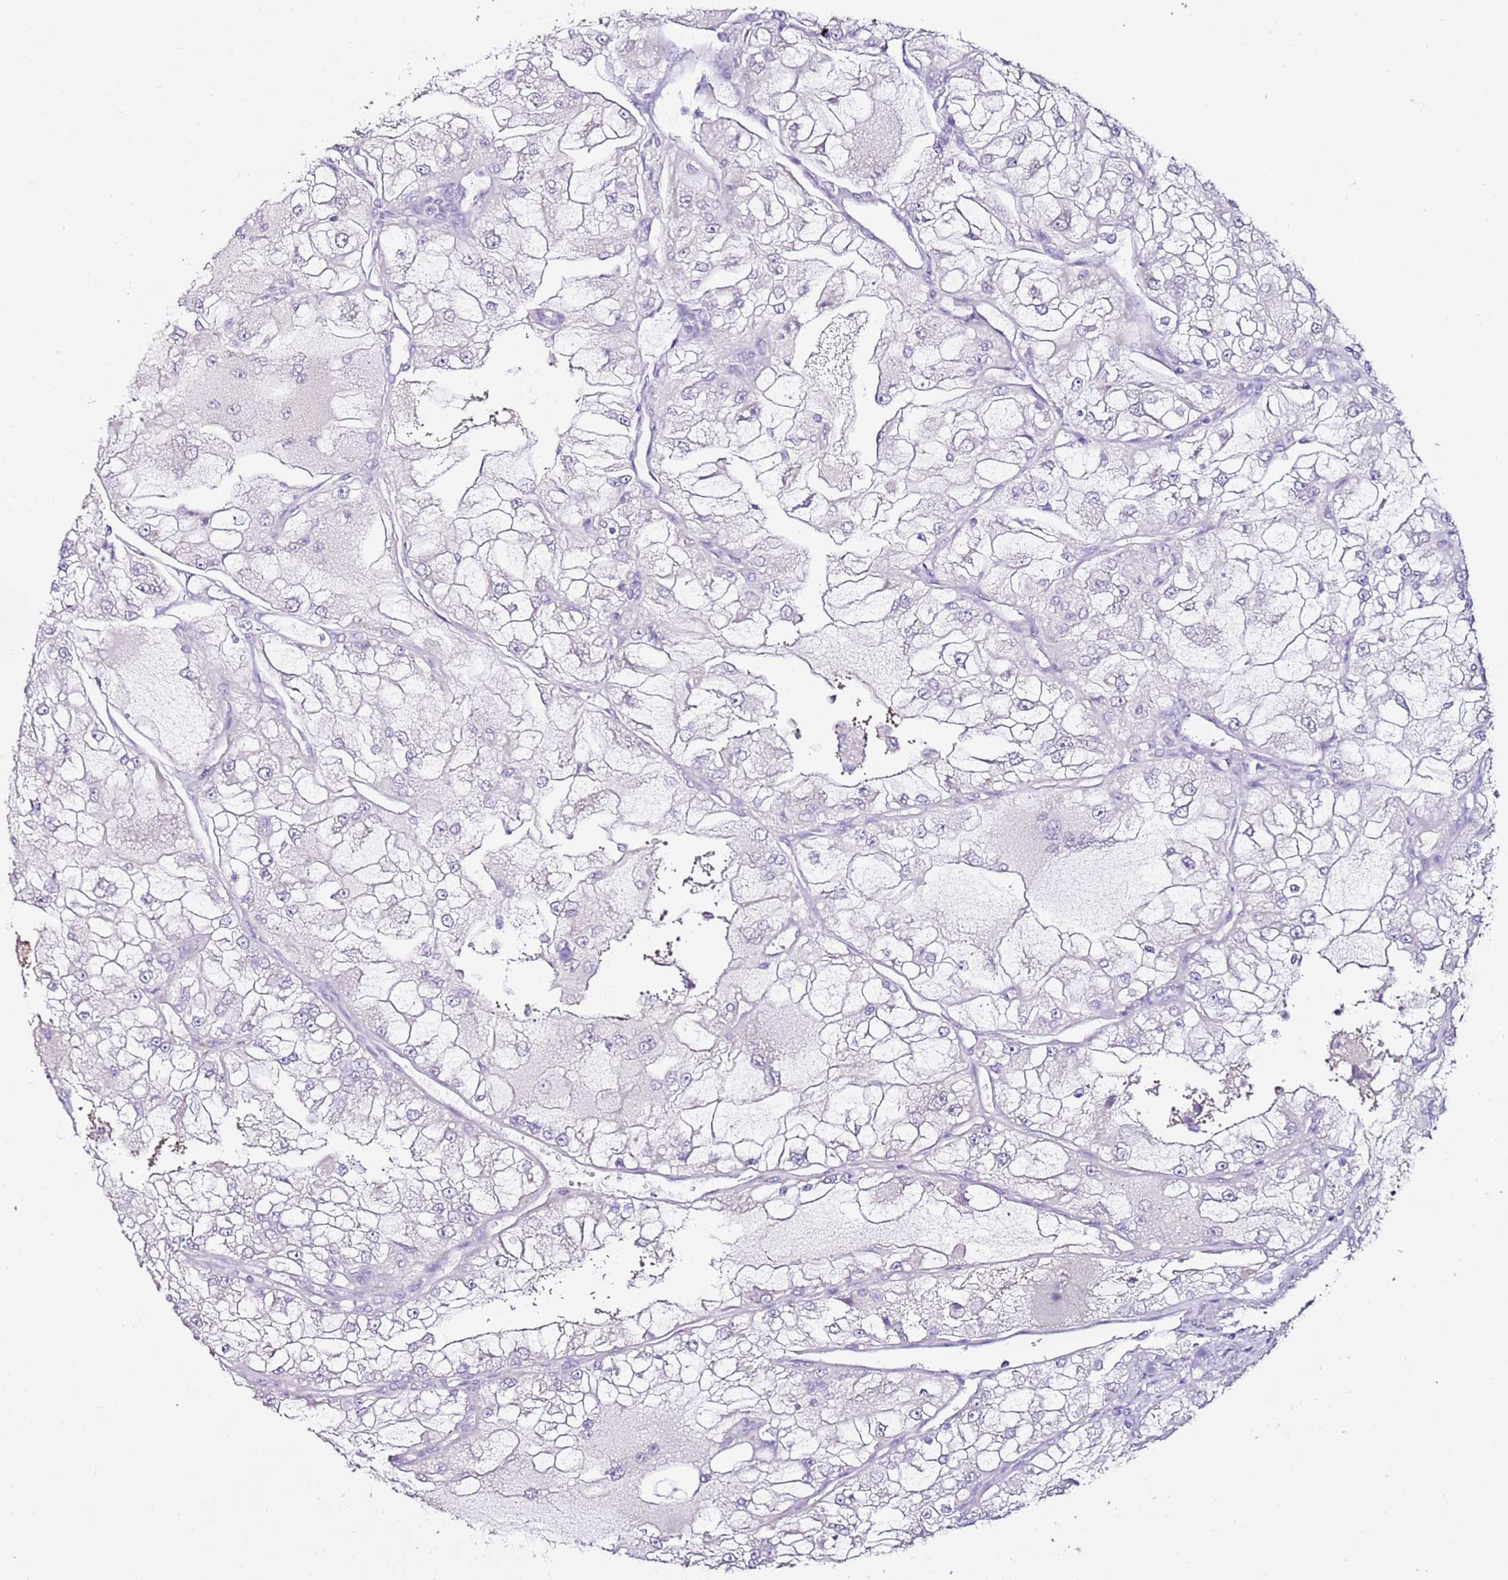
{"staining": {"intensity": "negative", "quantity": "none", "location": "none"}, "tissue": "renal cancer", "cell_type": "Tumor cells", "image_type": "cancer", "snomed": [{"axis": "morphology", "description": "Adenocarcinoma, NOS"}, {"axis": "topography", "description": "Kidney"}], "caption": "IHC image of renal cancer stained for a protein (brown), which shows no positivity in tumor cells.", "gene": "MYBPC3", "patient": {"sex": "female", "age": 72}}